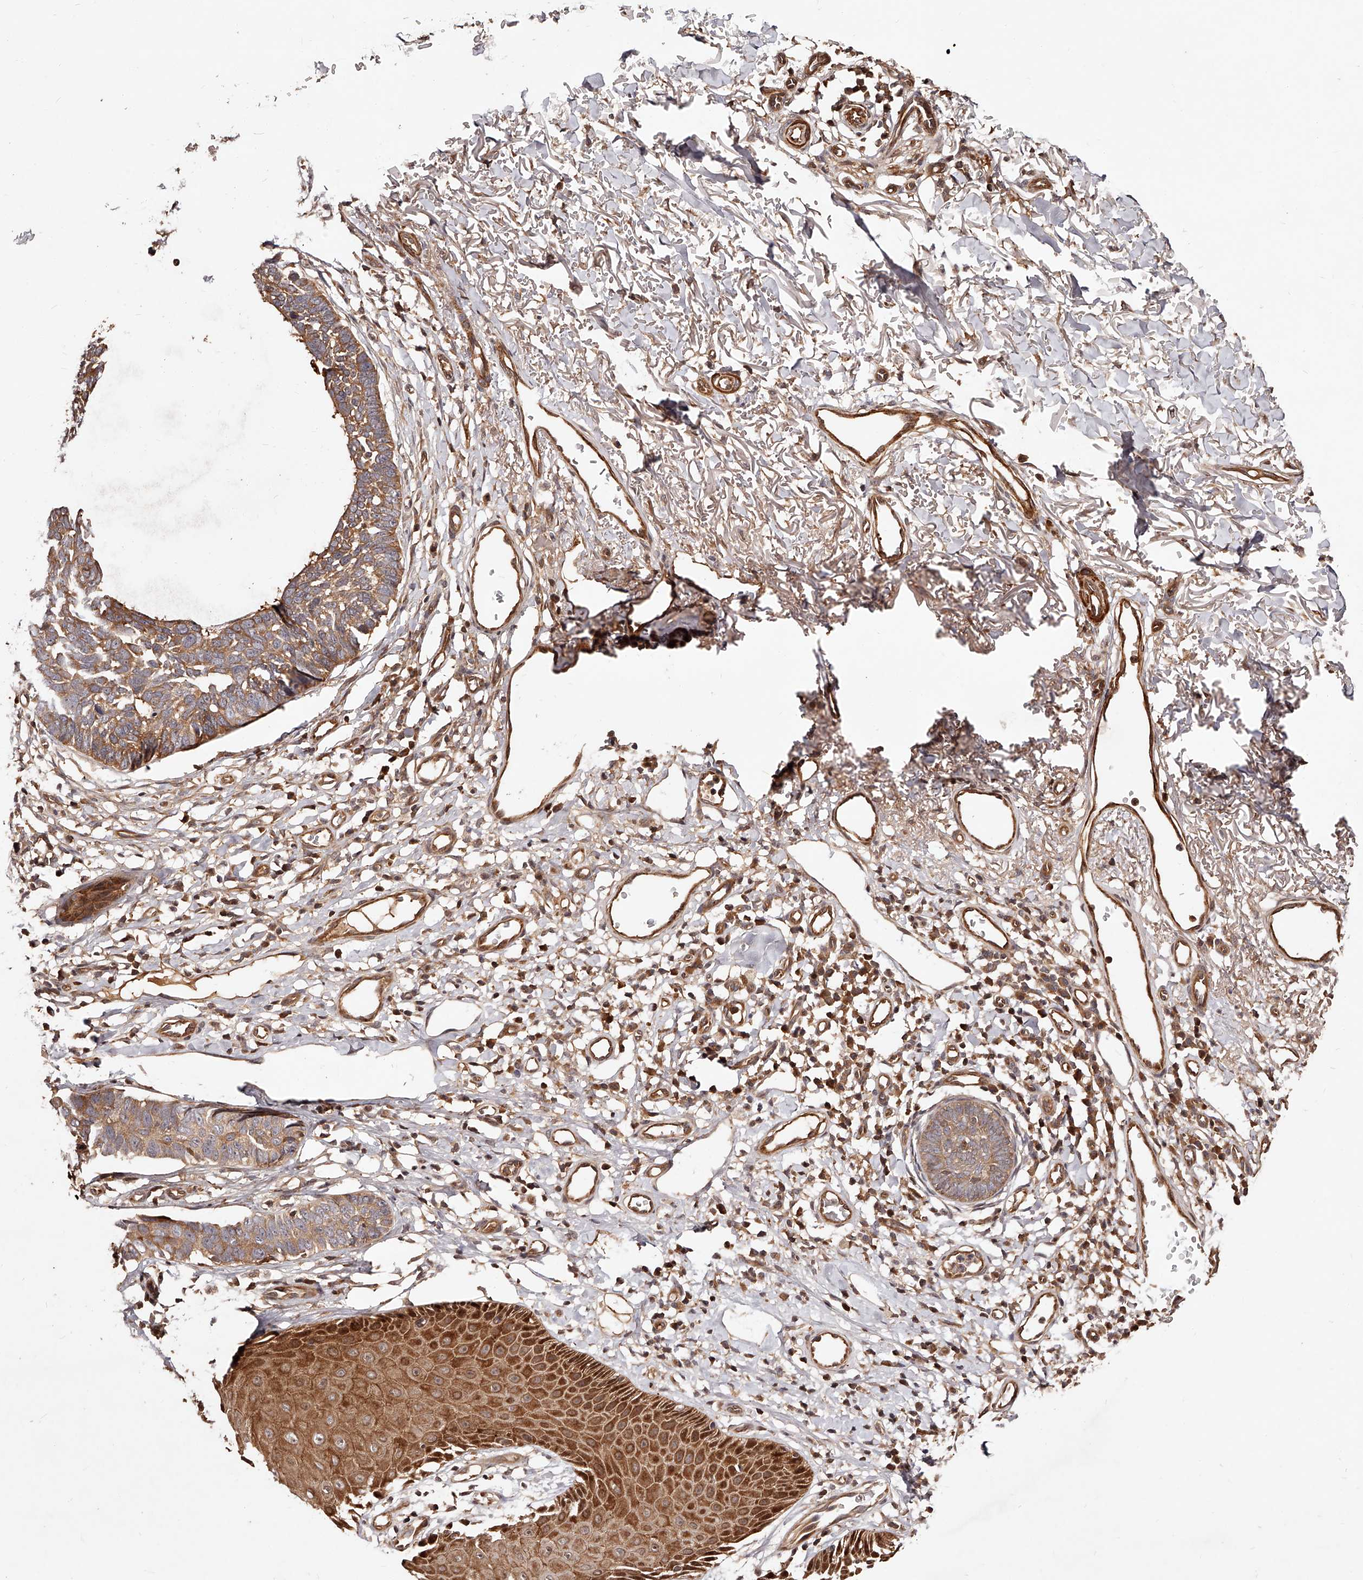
{"staining": {"intensity": "moderate", "quantity": ">75%", "location": "cytoplasmic/membranous"}, "tissue": "skin cancer", "cell_type": "Tumor cells", "image_type": "cancer", "snomed": [{"axis": "morphology", "description": "Normal tissue, NOS"}, {"axis": "morphology", "description": "Basal cell carcinoma"}, {"axis": "topography", "description": "Skin"}], "caption": "An immunohistochemistry (IHC) photomicrograph of tumor tissue is shown. Protein staining in brown shows moderate cytoplasmic/membranous positivity in skin cancer within tumor cells.", "gene": "CUL7", "patient": {"sex": "male", "age": 77}}